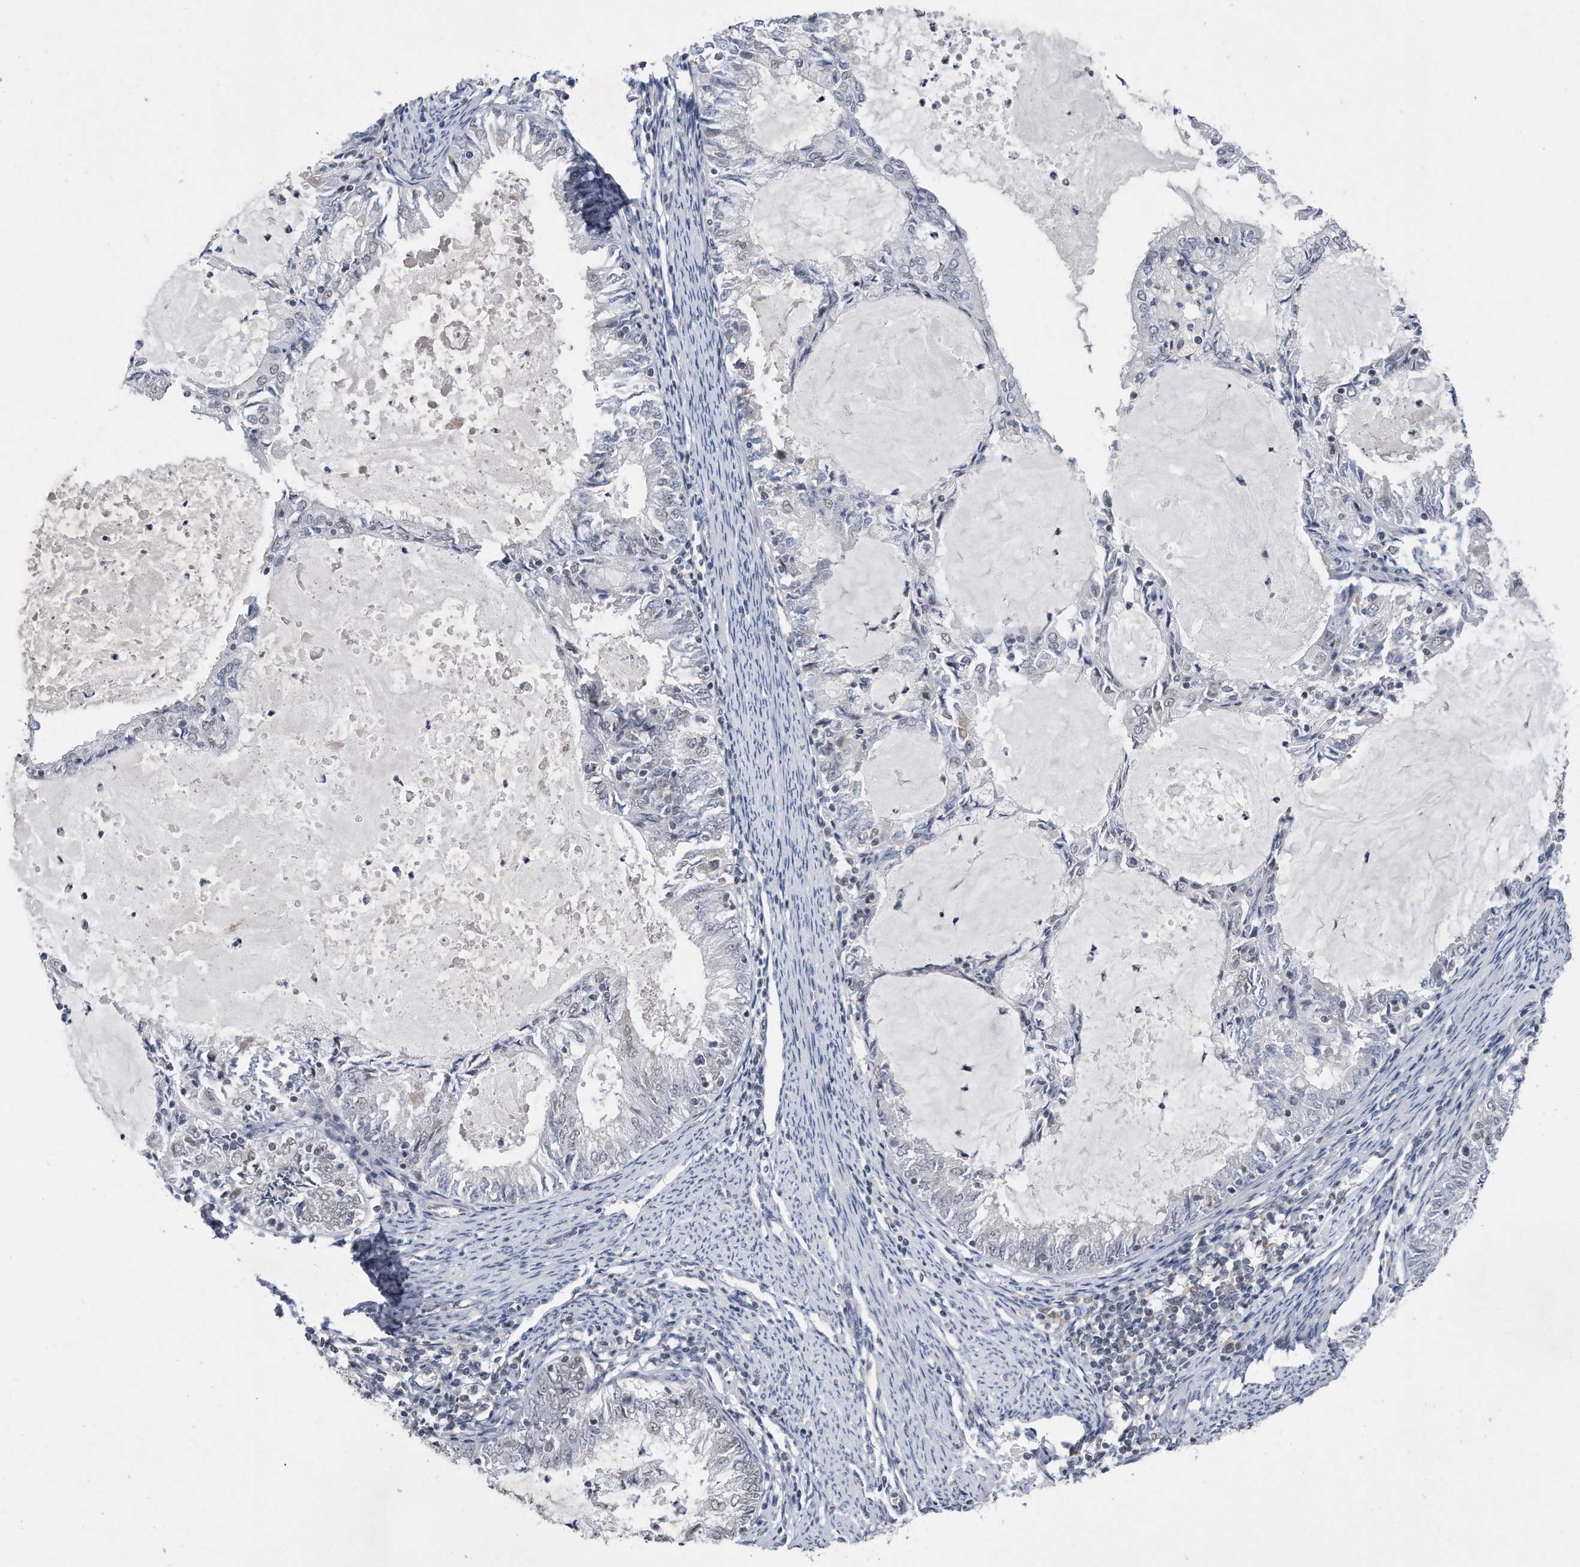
{"staining": {"intensity": "negative", "quantity": "none", "location": "none"}, "tissue": "endometrial cancer", "cell_type": "Tumor cells", "image_type": "cancer", "snomed": [{"axis": "morphology", "description": "Adenocarcinoma, NOS"}, {"axis": "topography", "description": "Endometrium"}], "caption": "Immunohistochemical staining of human endometrial cancer (adenocarcinoma) displays no significant positivity in tumor cells.", "gene": "TP53INP1", "patient": {"sex": "female", "age": 57}}